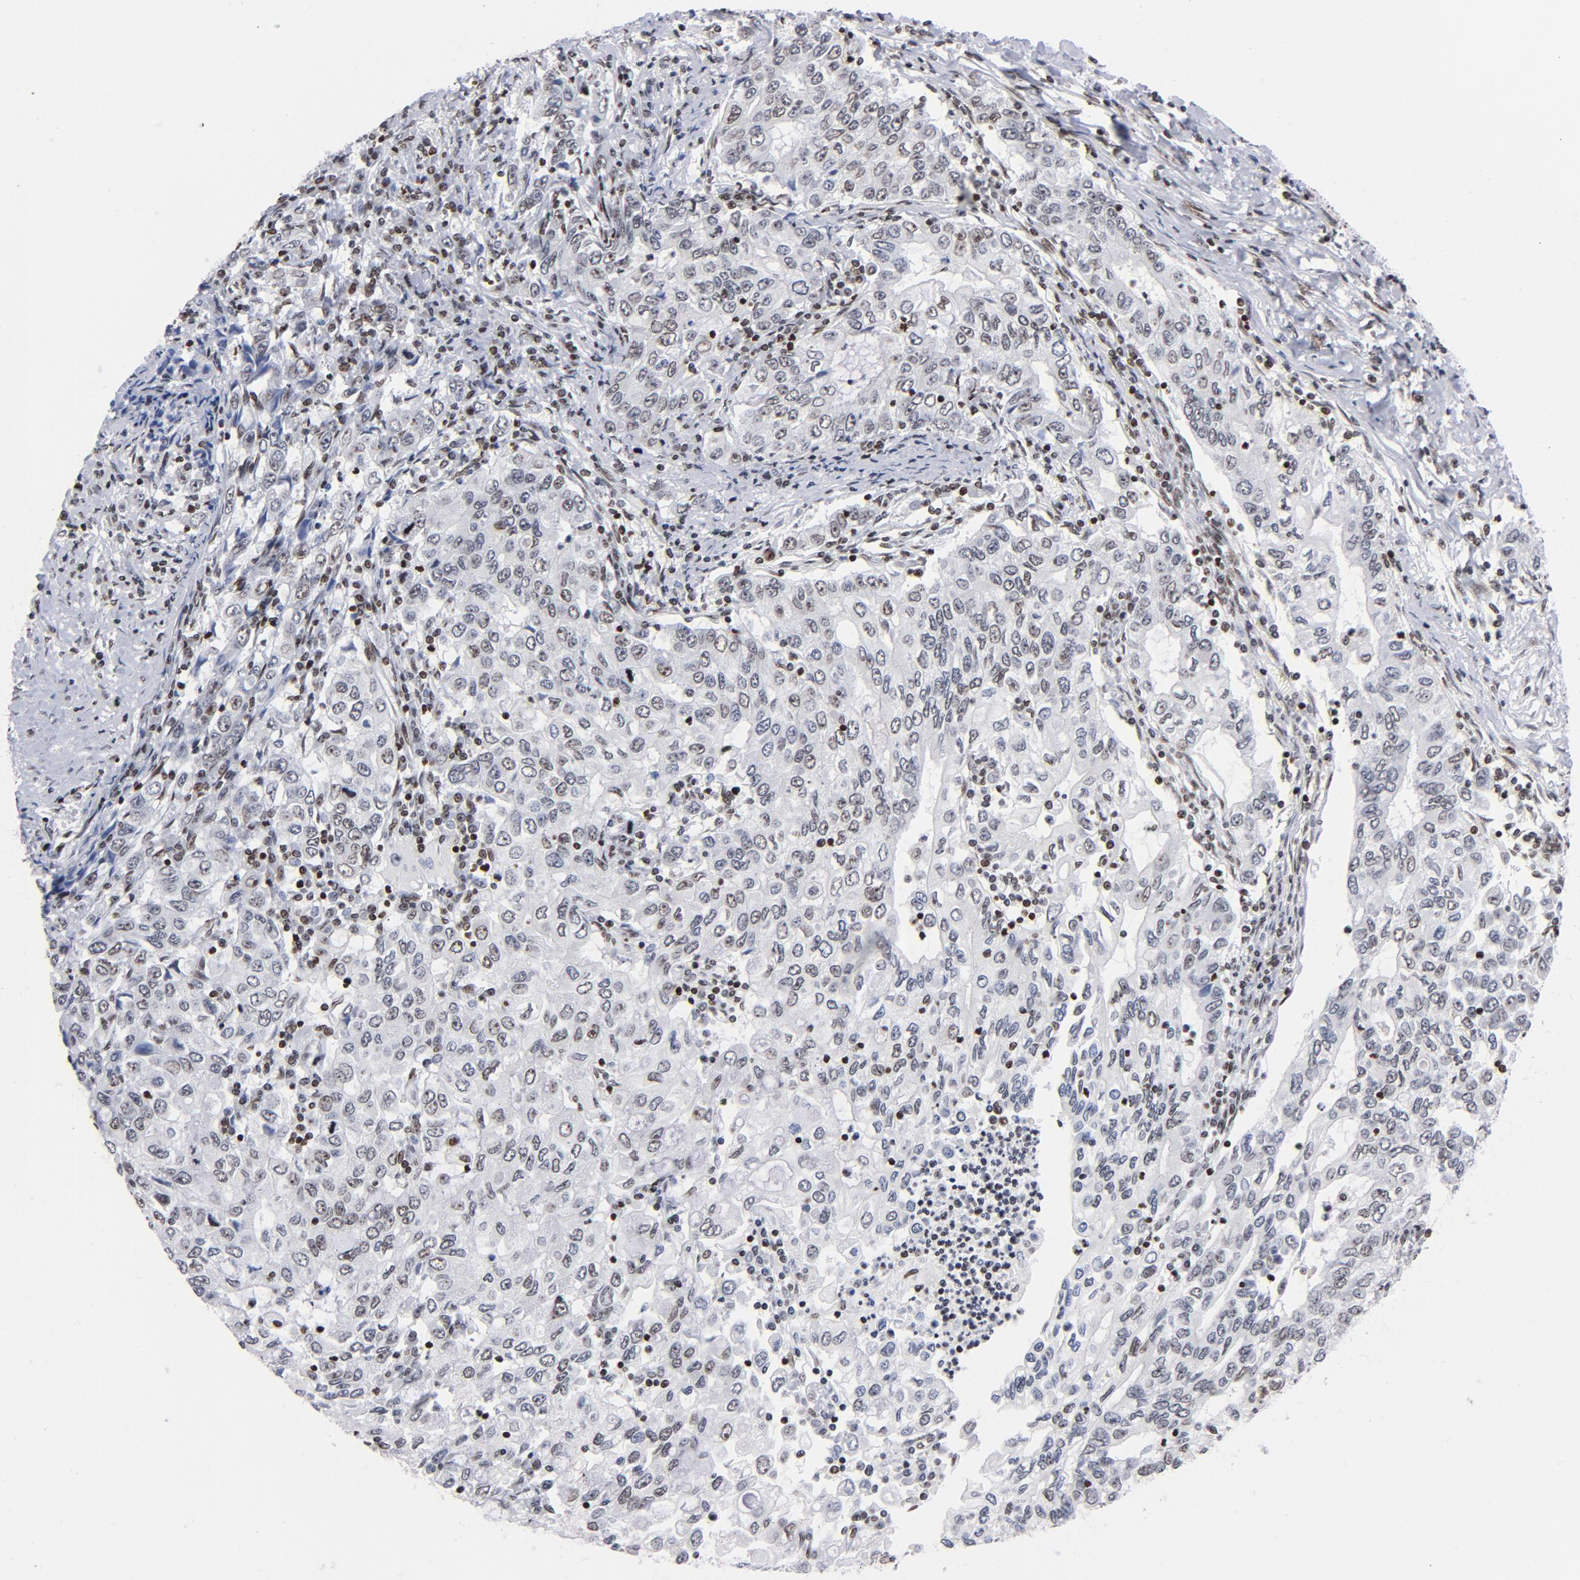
{"staining": {"intensity": "weak", "quantity": "<25%", "location": "nuclear"}, "tissue": "stomach cancer", "cell_type": "Tumor cells", "image_type": "cancer", "snomed": [{"axis": "morphology", "description": "Adenocarcinoma, NOS"}, {"axis": "topography", "description": "Stomach, lower"}], "caption": "Micrograph shows no significant protein positivity in tumor cells of stomach cancer.", "gene": "TOP2B", "patient": {"sex": "female", "age": 72}}